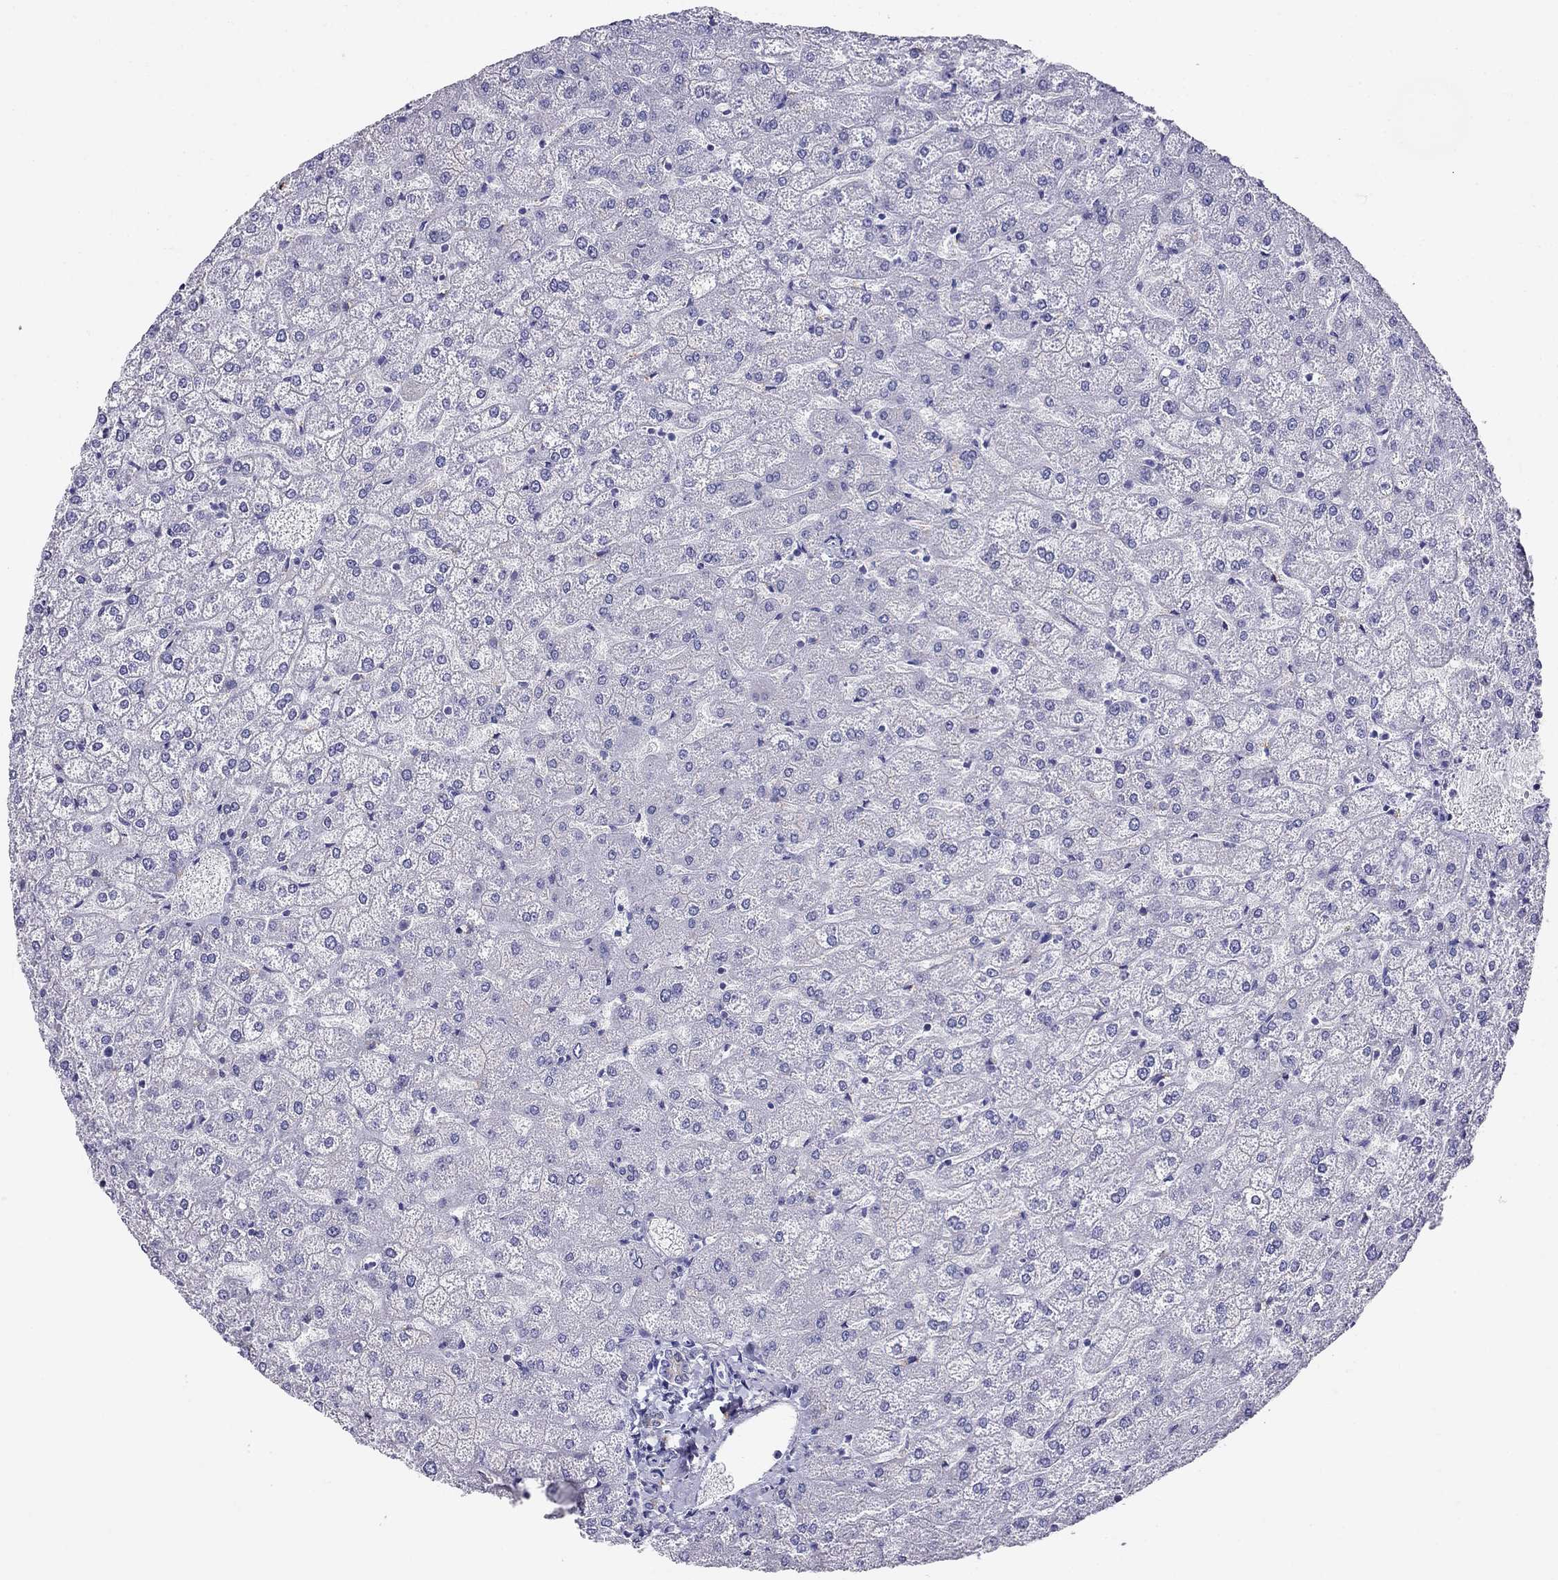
{"staining": {"intensity": "negative", "quantity": "none", "location": "none"}, "tissue": "liver", "cell_type": "Cholangiocytes", "image_type": "normal", "snomed": [{"axis": "morphology", "description": "Normal tissue, NOS"}, {"axis": "topography", "description": "Liver"}], "caption": "High power microscopy micrograph of an immunohistochemistry (IHC) micrograph of normal liver, revealing no significant positivity in cholangiocytes.", "gene": "MC5R", "patient": {"sex": "female", "age": 32}}